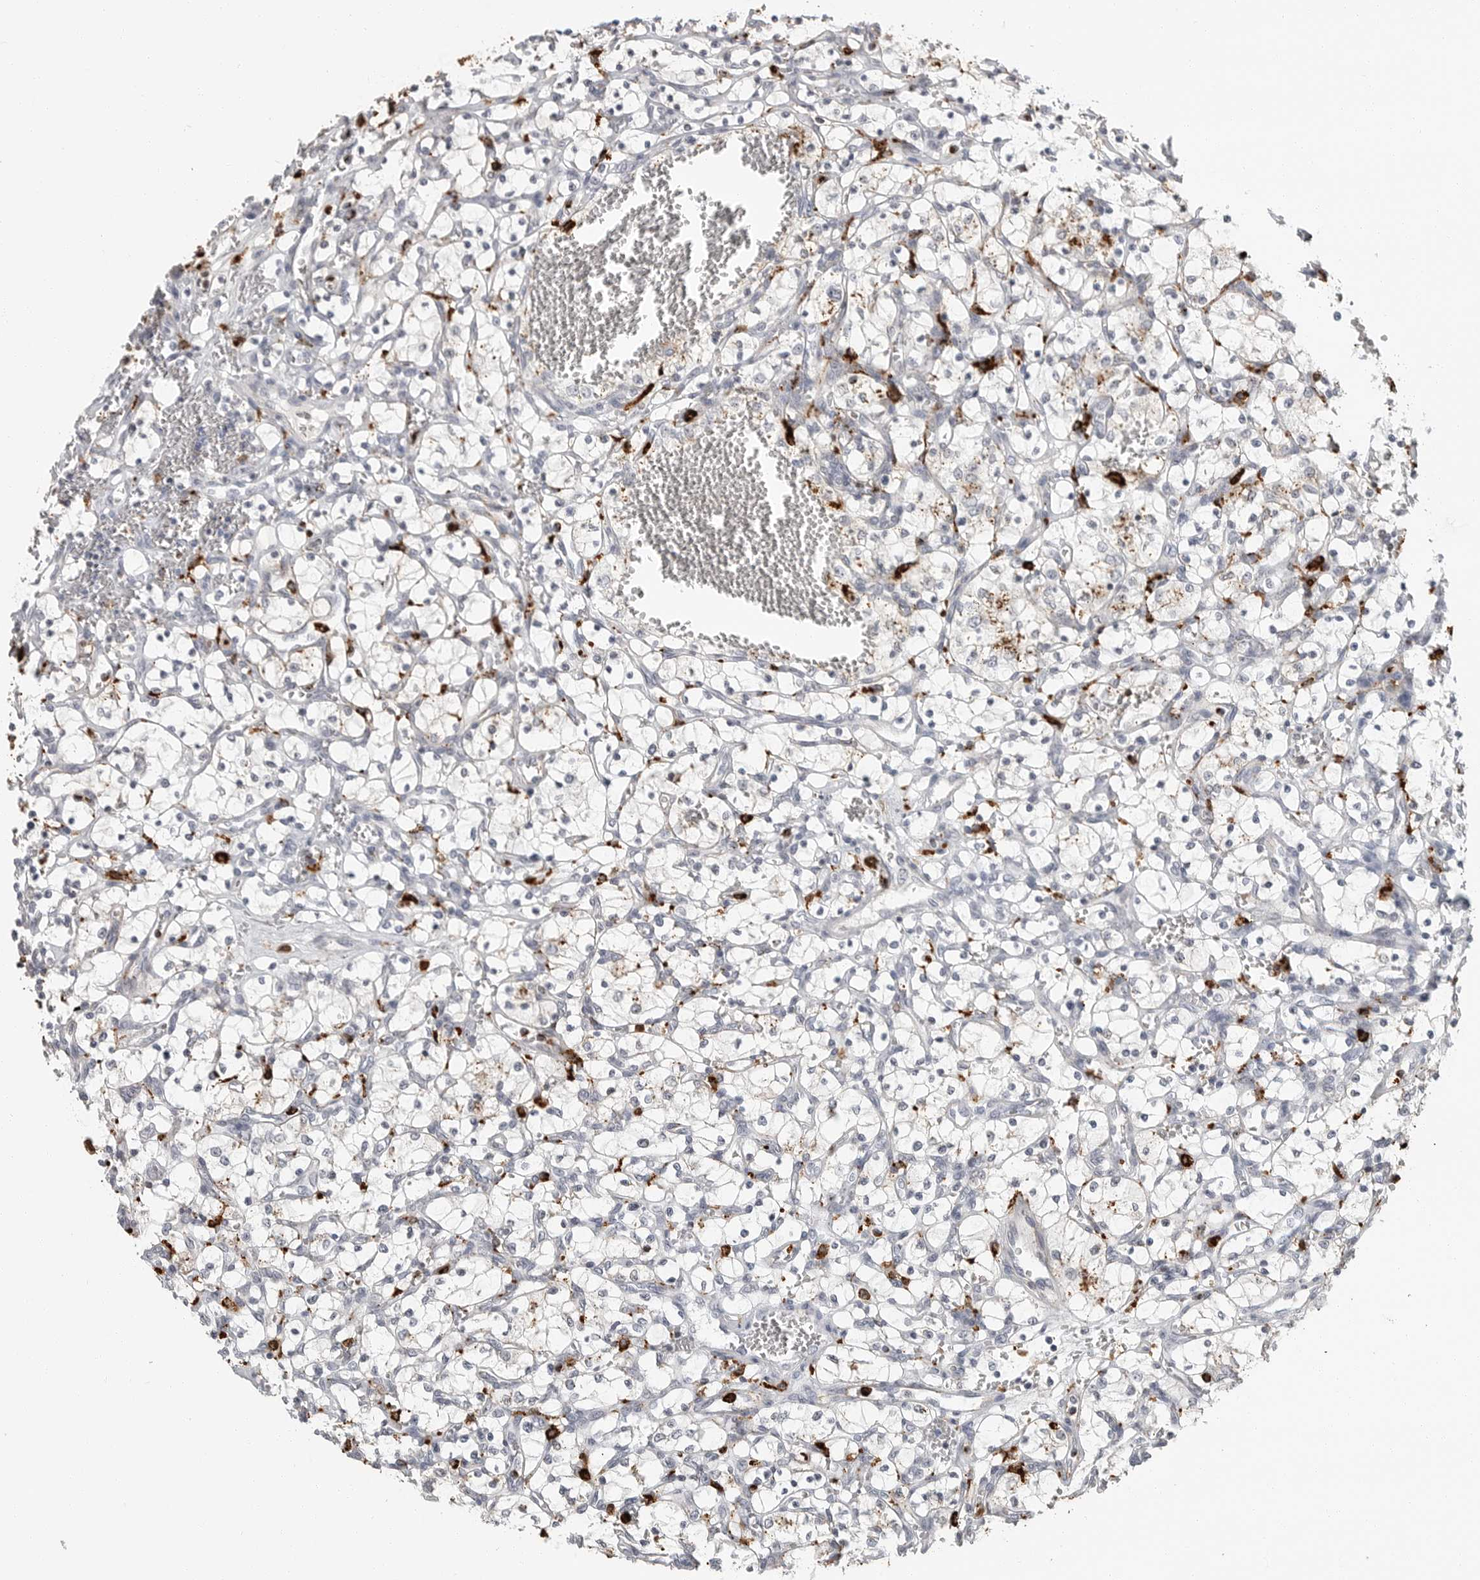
{"staining": {"intensity": "negative", "quantity": "none", "location": "none"}, "tissue": "renal cancer", "cell_type": "Tumor cells", "image_type": "cancer", "snomed": [{"axis": "morphology", "description": "Adenocarcinoma, NOS"}, {"axis": "topography", "description": "Kidney"}], "caption": "Micrograph shows no significant protein expression in tumor cells of adenocarcinoma (renal).", "gene": "IFI30", "patient": {"sex": "female", "age": 69}}